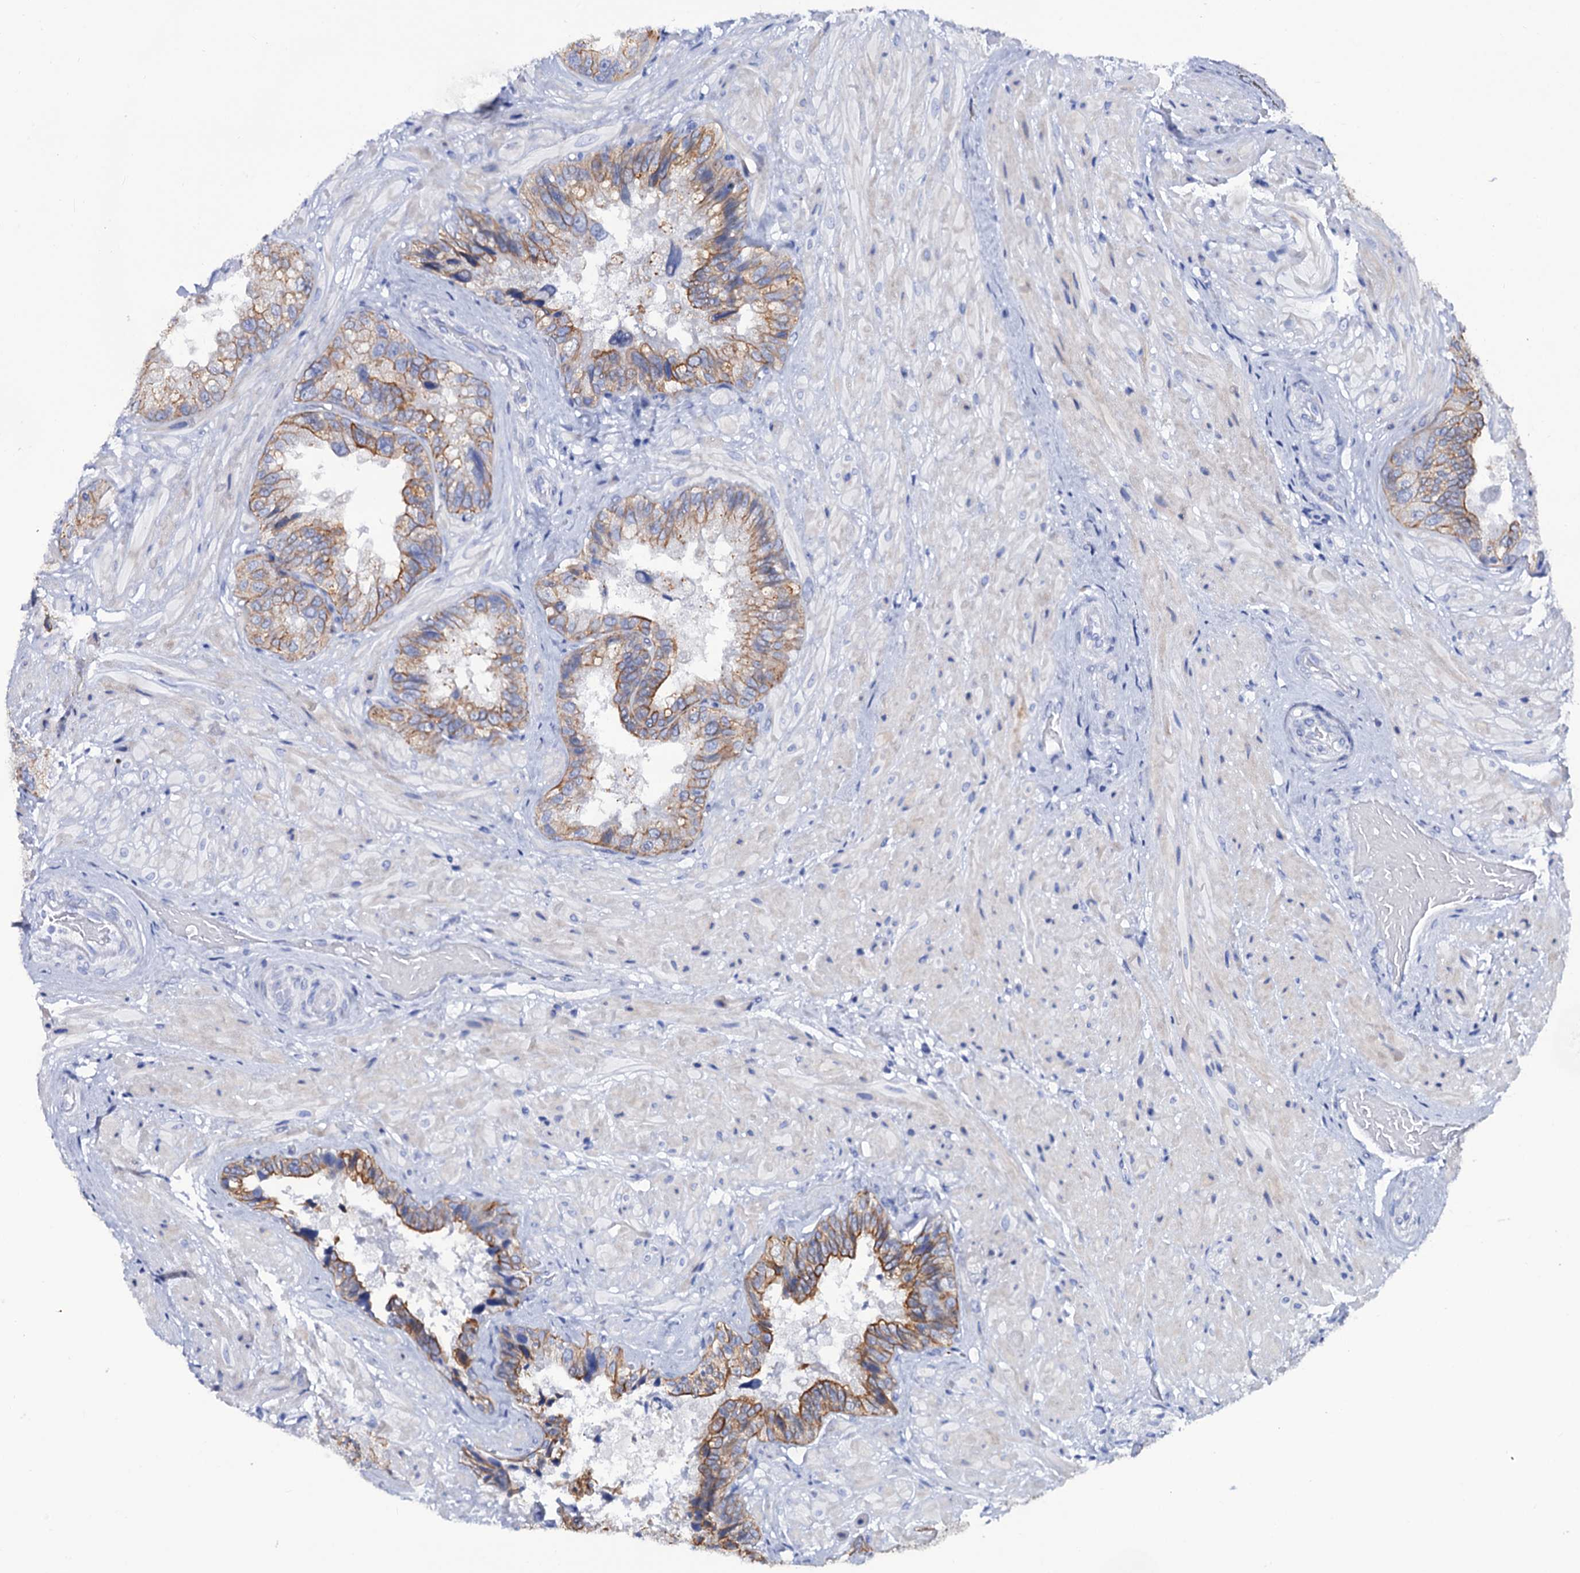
{"staining": {"intensity": "moderate", "quantity": "25%-75%", "location": "cytoplasmic/membranous"}, "tissue": "seminal vesicle", "cell_type": "Glandular cells", "image_type": "normal", "snomed": [{"axis": "morphology", "description": "Normal tissue, NOS"}, {"axis": "topography", "description": "Prostate and seminal vesicle, NOS"}, {"axis": "topography", "description": "Prostate"}, {"axis": "topography", "description": "Seminal veicle"}], "caption": "An immunohistochemistry photomicrograph of benign tissue is shown. Protein staining in brown highlights moderate cytoplasmic/membranous positivity in seminal vesicle within glandular cells.", "gene": "RAB3IP", "patient": {"sex": "male", "age": 67}}